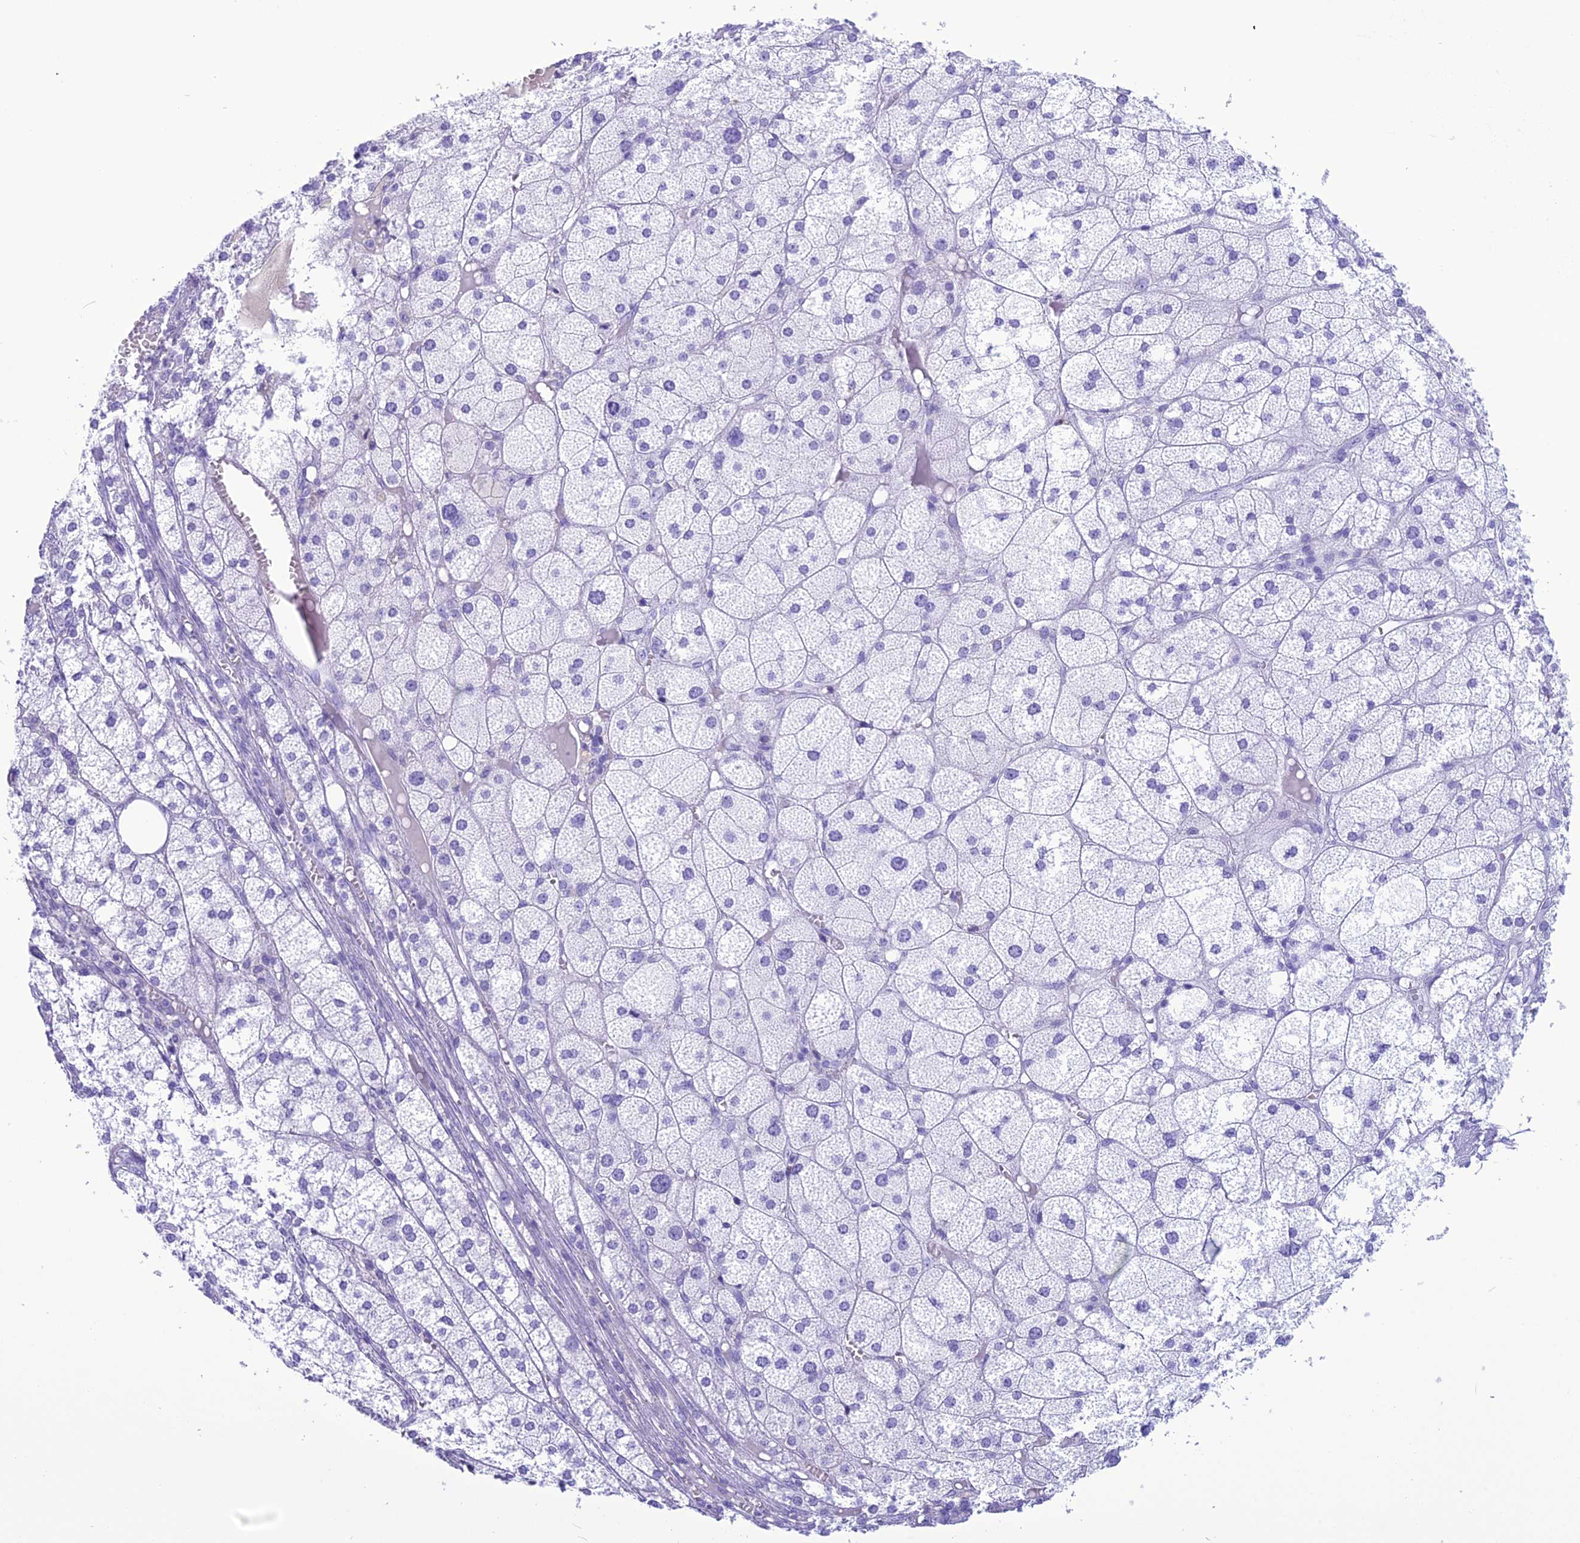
{"staining": {"intensity": "negative", "quantity": "none", "location": "none"}, "tissue": "adrenal gland", "cell_type": "Glandular cells", "image_type": "normal", "snomed": [{"axis": "morphology", "description": "Normal tissue, NOS"}, {"axis": "topography", "description": "Adrenal gland"}], "caption": "Unremarkable adrenal gland was stained to show a protein in brown. There is no significant expression in glandular cells. The staining was performed using DAB to visualize the protein expression in brown, while the nuclei were stained in blue with hematoxylin (Magnification: 20x).", "gene": "TRAM1L1", "patient": {"sex": "female", "age": 61}}